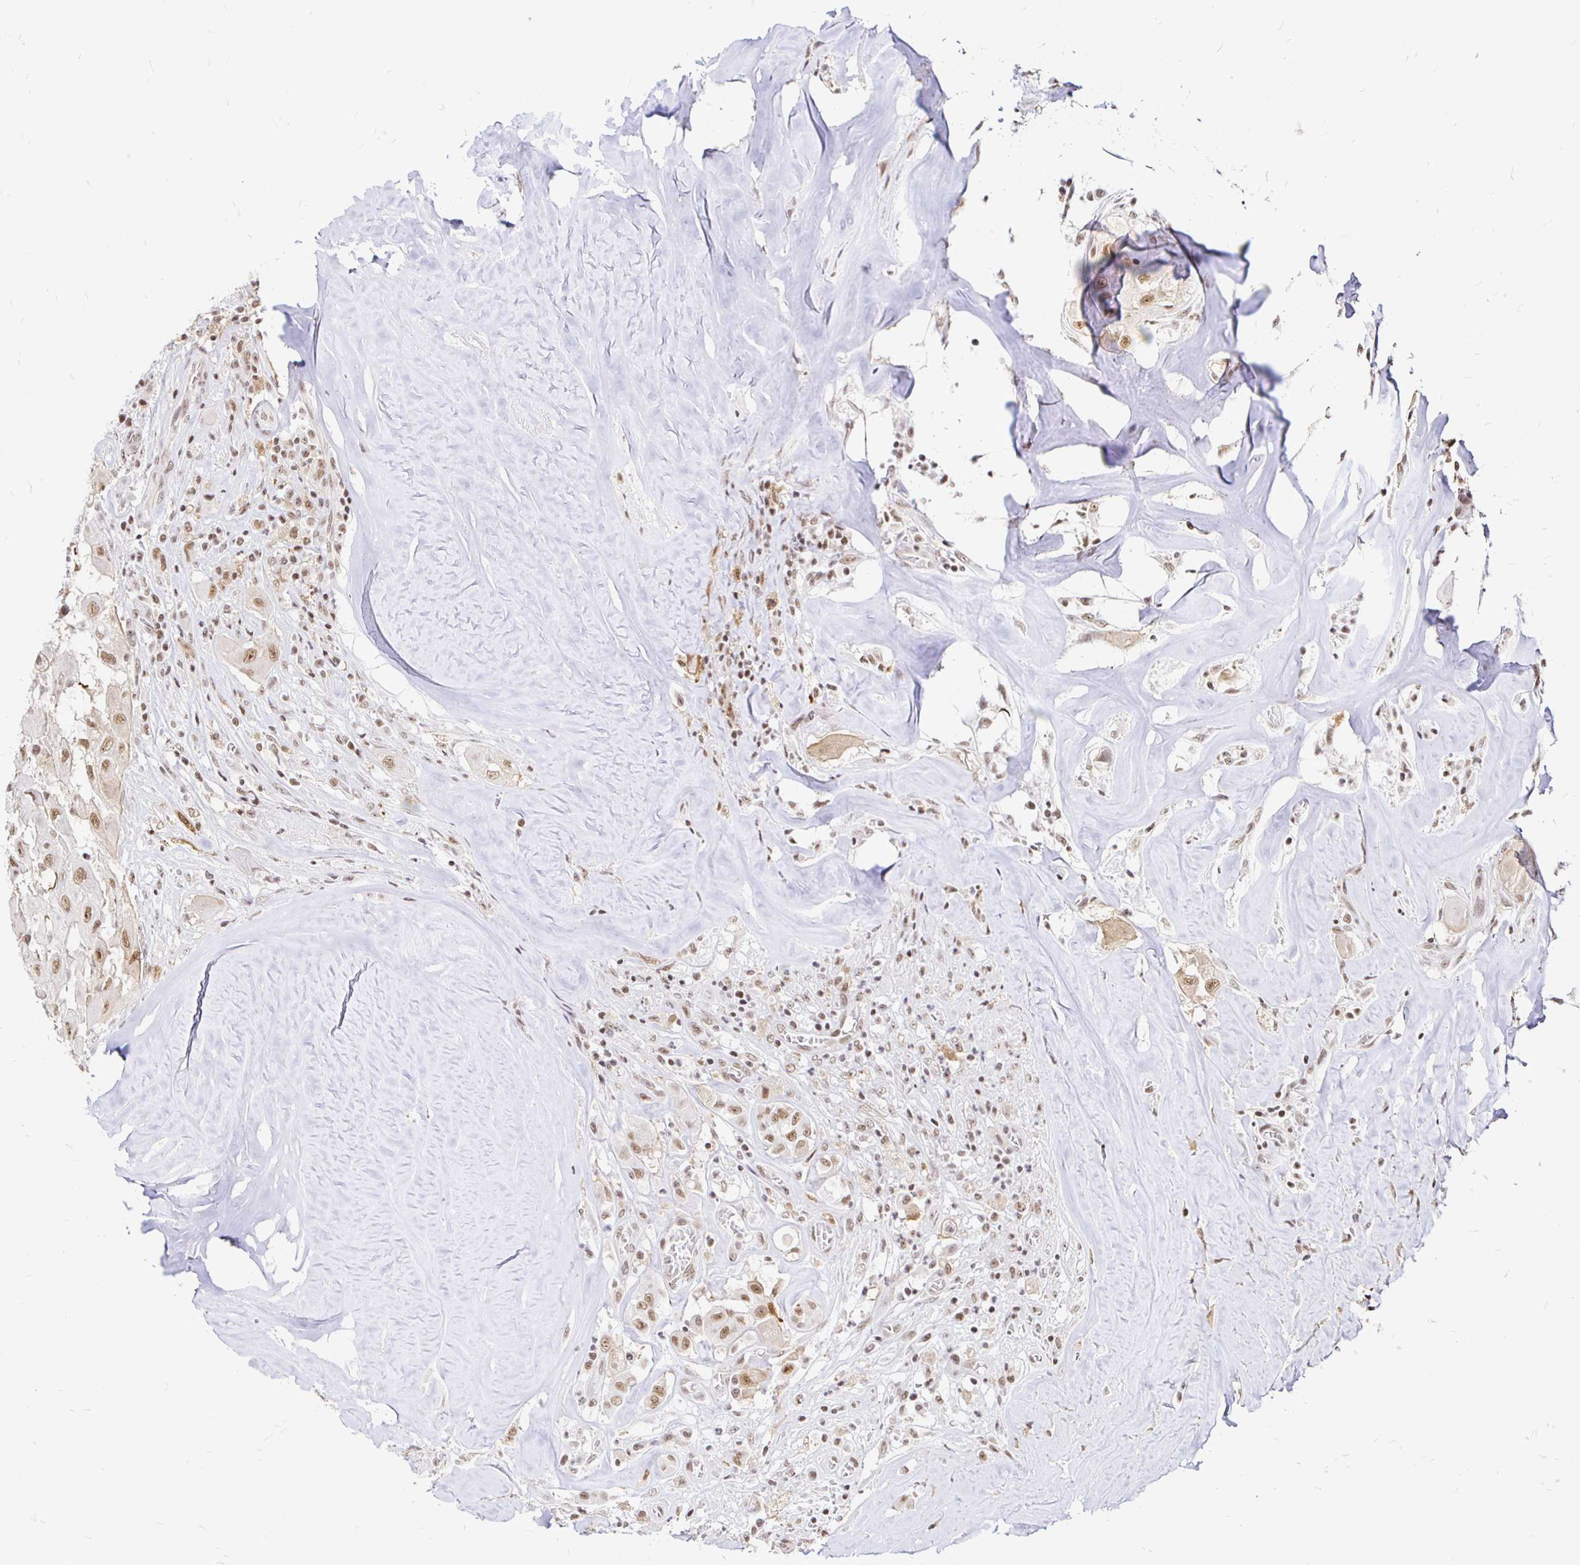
{"staining": {"intensity": "weak", "quantity": ">75%", "location": "nuclear"}, "tissue": "thyroid cancer", "cell_type": "Tumor cells", "image_type": "cancer", "snomed": [{"axis": "morphology", "description": "Normal tissue, NOS"}, {"axis": "morphology", "description": "Papillary adenocarcinoma, NOS"}, {"axis": "topography", "description": "Thyroid gland"}], "caption": "Protein staining of papillary adenocarcinoma (thyroid) tissue exhibits weak nuclear positivity in approximately >75% of tumor cells.", "gene": "SIN3A", "patient": {"sex": "female", "age": 59}}